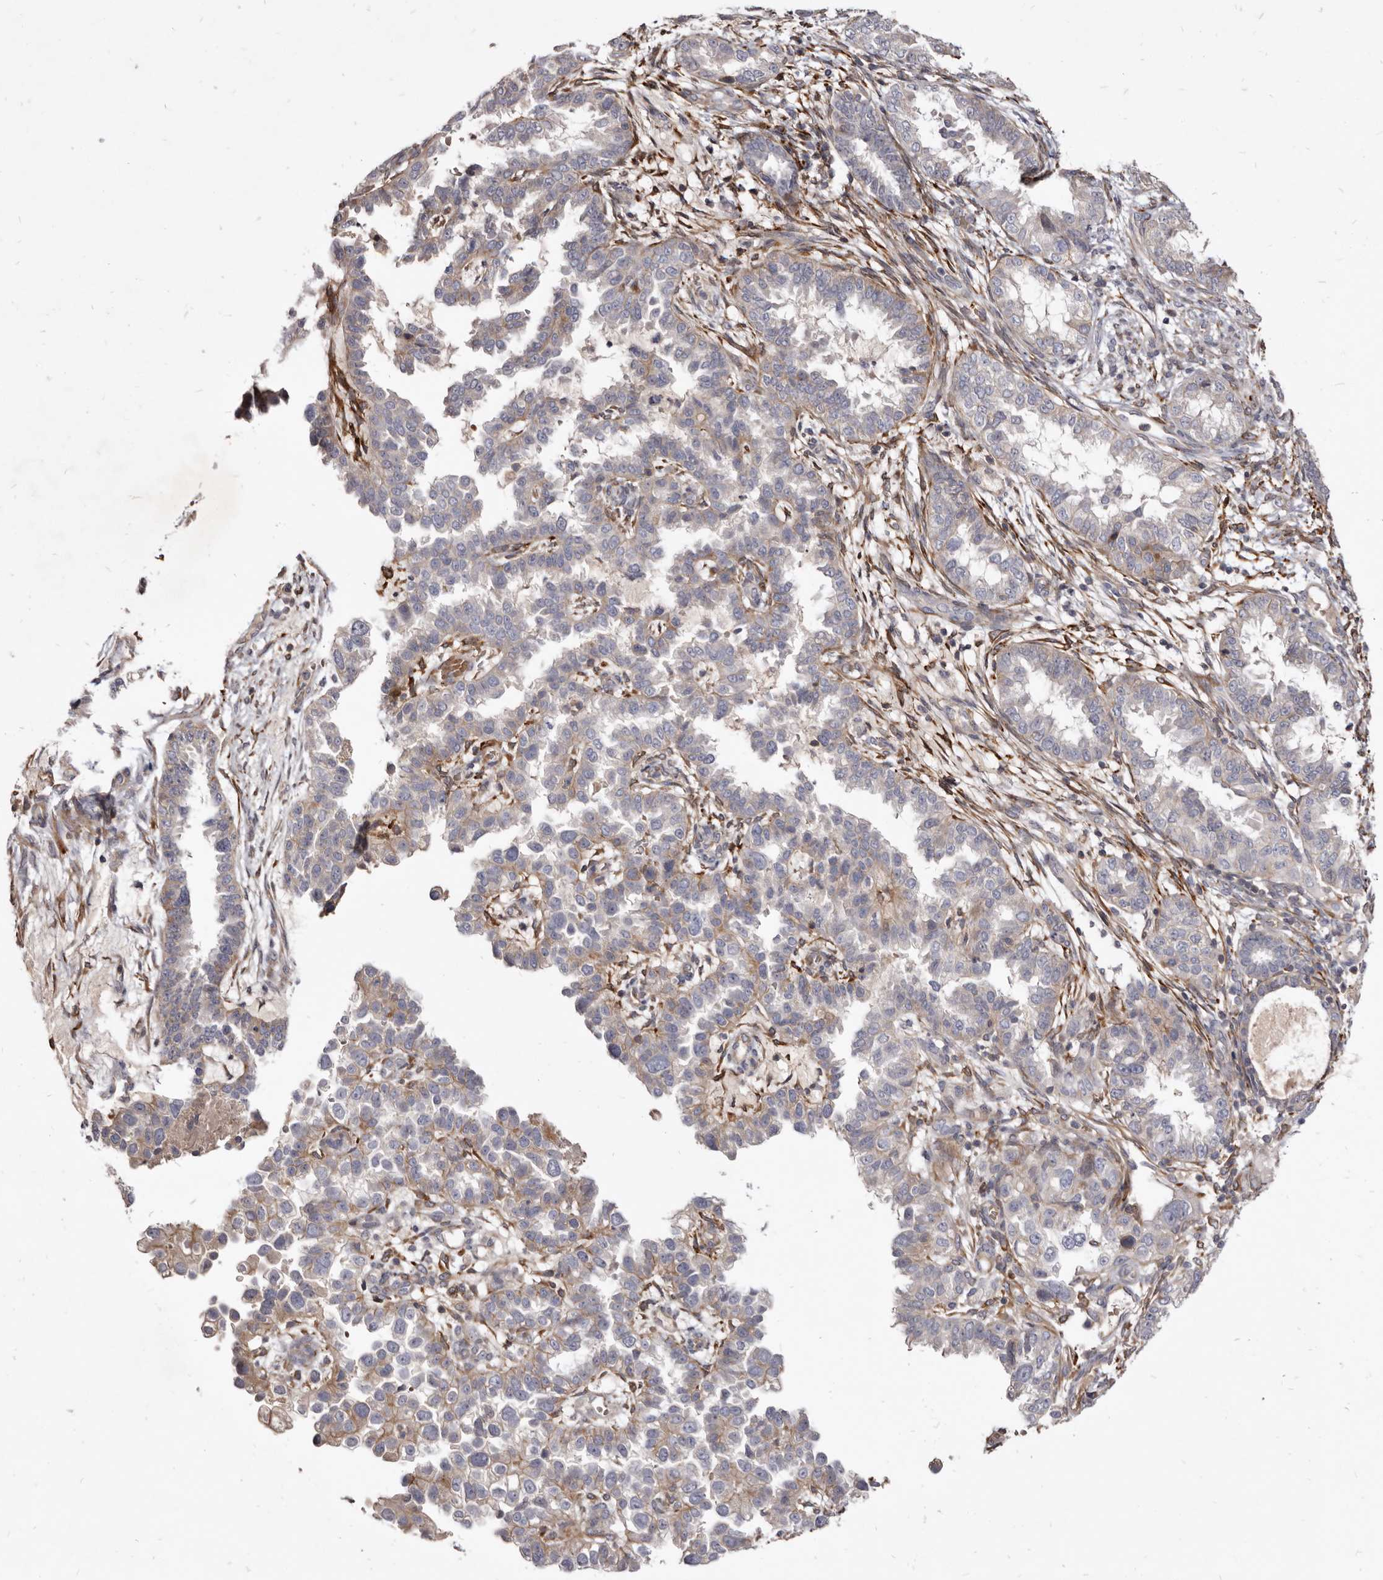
{"staining": {"intensity": "weak", "quantity": "25%-75%", "location": "cytoplasmic/membranous"}, "tissue": "endometrial cancer", "cell_type": "Tumor cells", "image_type": "cancer", "snomed": [{"axis": "morphology", "description": "Adenocarcinoma, NOS"}, {"axis": "topography", "description": "Endometrium"}], "caption": "High-magnification brightfield microscopy of adenocarcinoma (endometrial) stained with DAB (brown) and counterstained with hematoxylin (blue). tumor cells exhibit weak cytoplasmic/membranous expression is appreciated in about25%-75% of cells.", "gene": "FAS", "patient": {"sex": "female", "age": 85}}